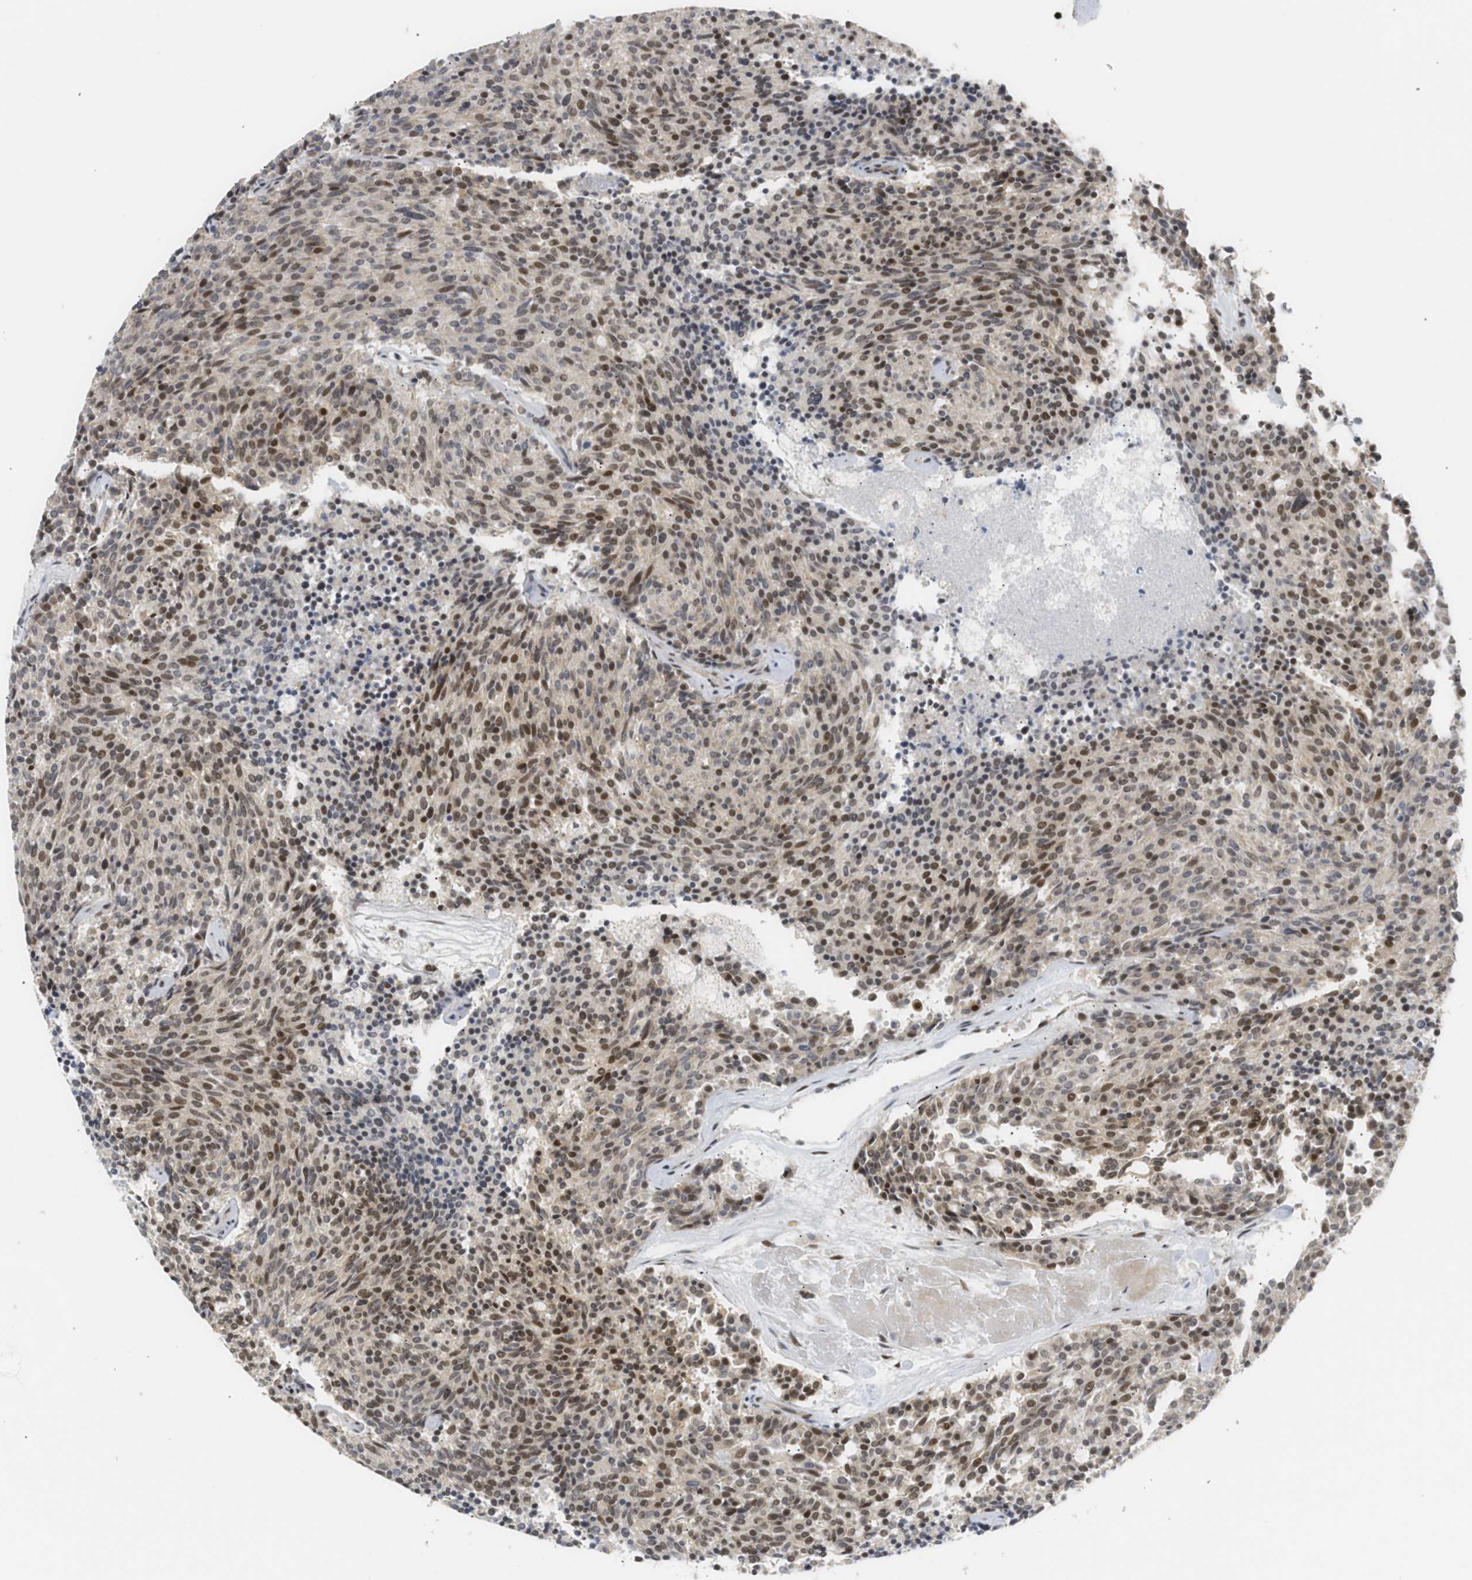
{"staining": {"intensity": "moderate", "quantity": "25%-75%", "location": "nuclear"}, "tissue": "carcinoid", "cell_type": "Tumor cells", "image_type": "cancer", "snomed": [{"axis": "morphology", "description": "Carcinoid, malignant, NOS"}, {"axis": "topography", "description": "Pancreas"}], "caption": "Moderate nuclear staining is present in approximately 25%-75% of tumor cells in carcinoid.", "gene": "SSBP2", "patient": {"sex": "female", "age": 54}}